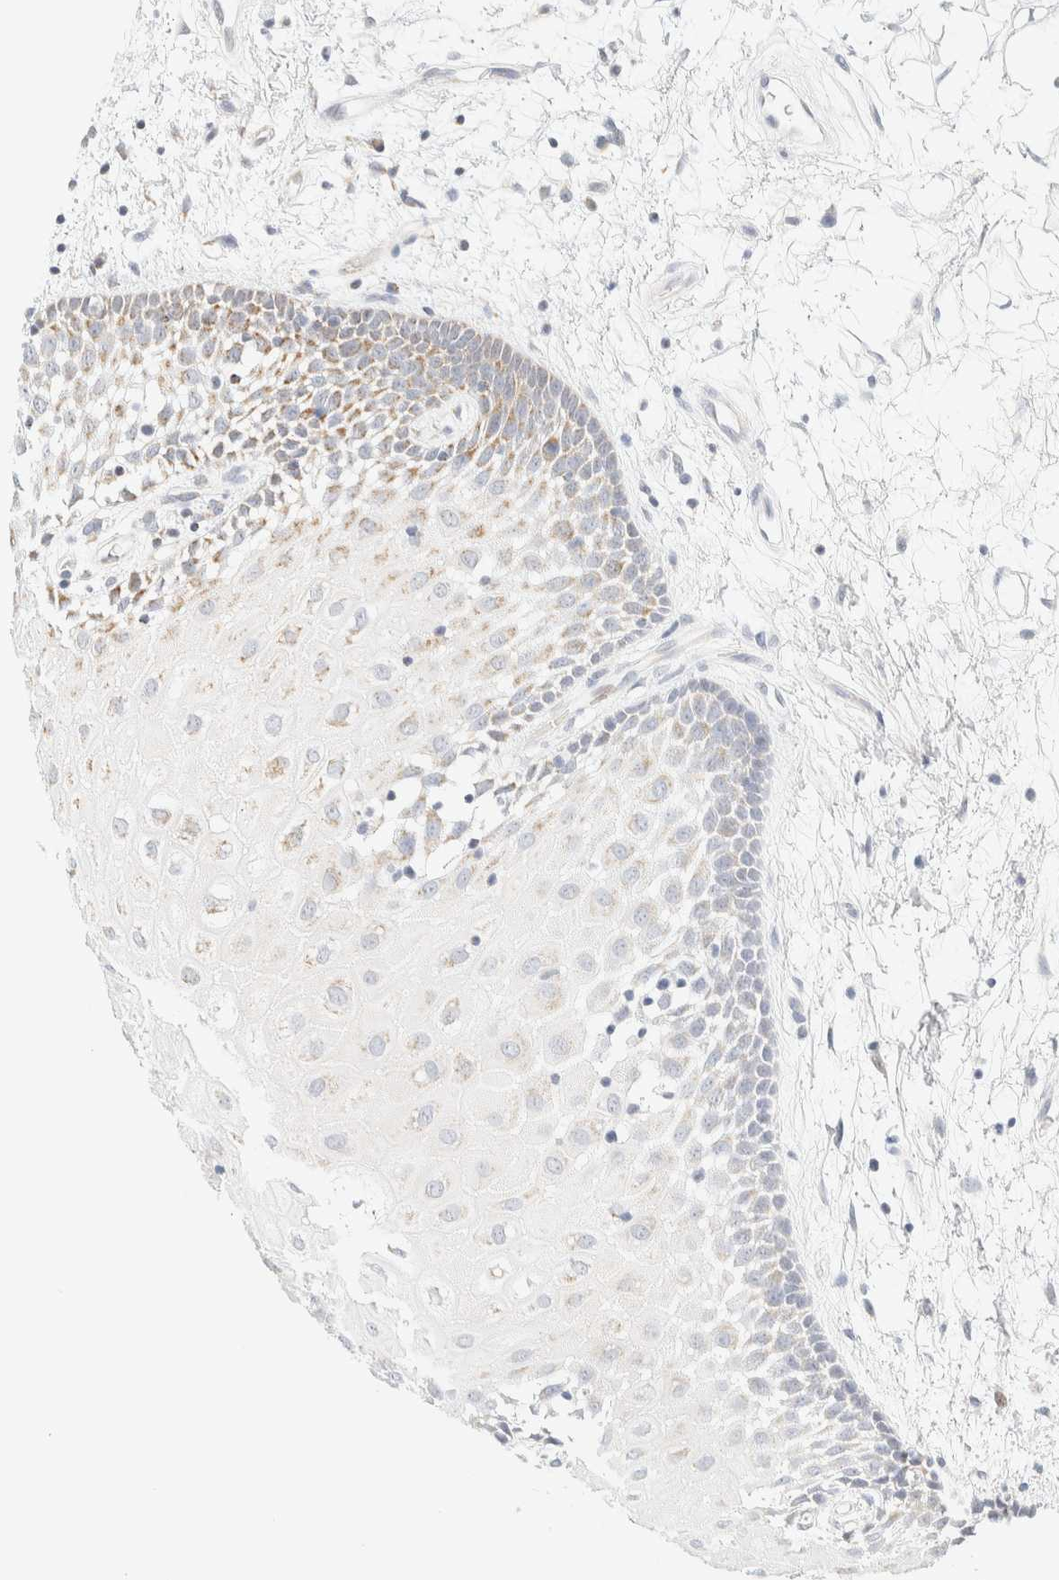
{"staining": {"intensity": "moderate", "quantity": "25%-75%", "location": "cytoplasmic/membranous"}, "tissue": "oral mucosa", "cell_type": "Squamous epithelial cells", "image_type": "normal", "snomed": [{"axis": "morphology", "description": "Normal tissue, NOS"}, {"axis": "topography", "description": "Skeletal muscle"}, {"axis": "topography", "description": "Oral tissue"}, {"axis": "topography", "description": "Peripheral nerve tissue"}], "caption": "Oral mucosa was stained to show a protein in brown. There is medium levels of moderate cytoplasmic/membranous expression in approximately 25%-75% of squamous epithelial cells. Using DAB (brown) and hematoxylin (blue) stains, captured at high magnification using brightfield microscopy.", "gene": "PPM1K", "patient": {"sex": "female", "age": 84}}